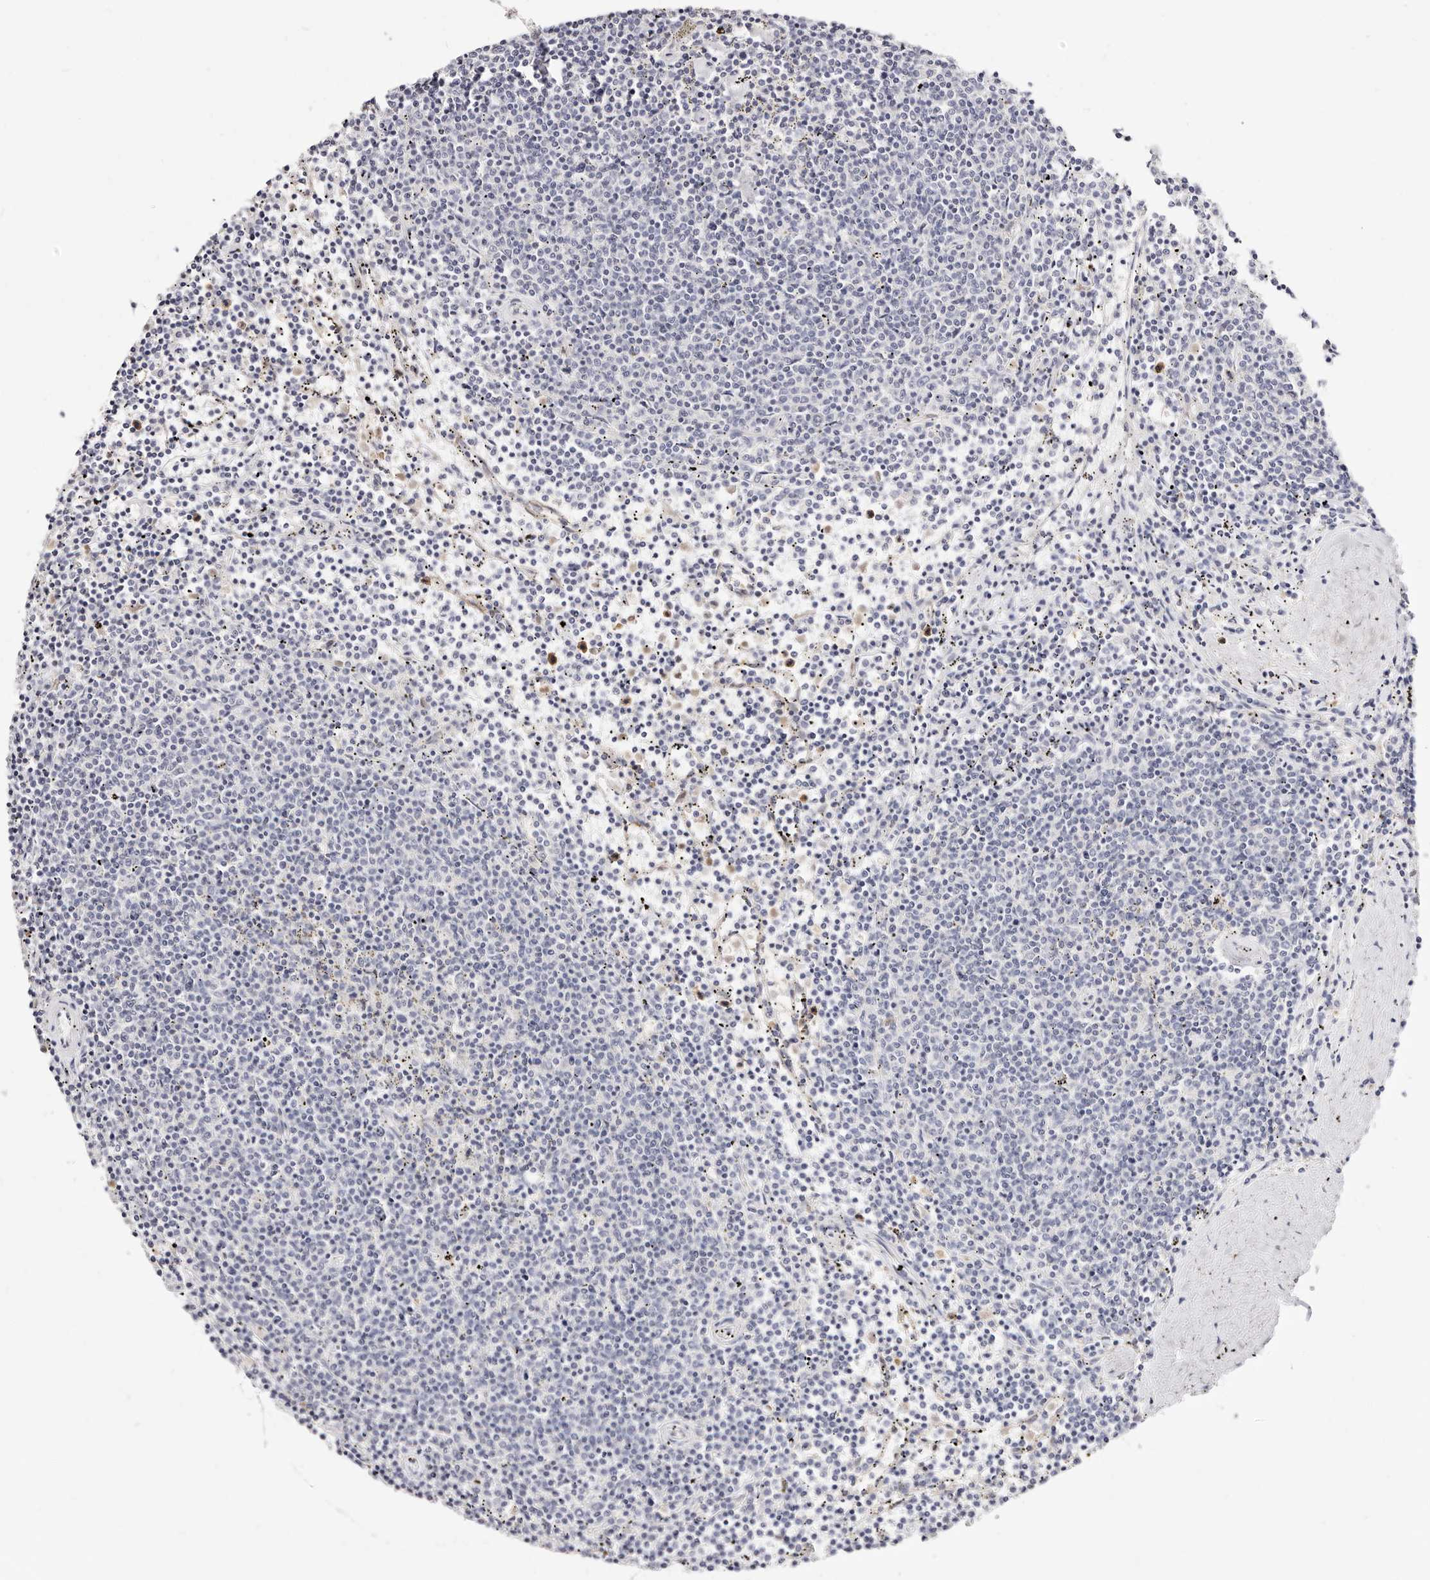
{"staining": {"intensity": "negative", "quantity": "none", "location": "none"}, "tissue": "lymphoma", "cell_type": "Tumor cells", "image_type": "cancer", "snomed": [{"axis": "morphology", "description": "Malignant lymphoma, non-Hodgkin's type, Low grade"}, {"axis": "topography", "description": "Spleen"}], "caption": "This is an immunohistochemistry histopathology image of lymphoma. There is no positivity in tumor cells.", "gene": "TKT", "patient": {"sex": "female", "age": 50}}